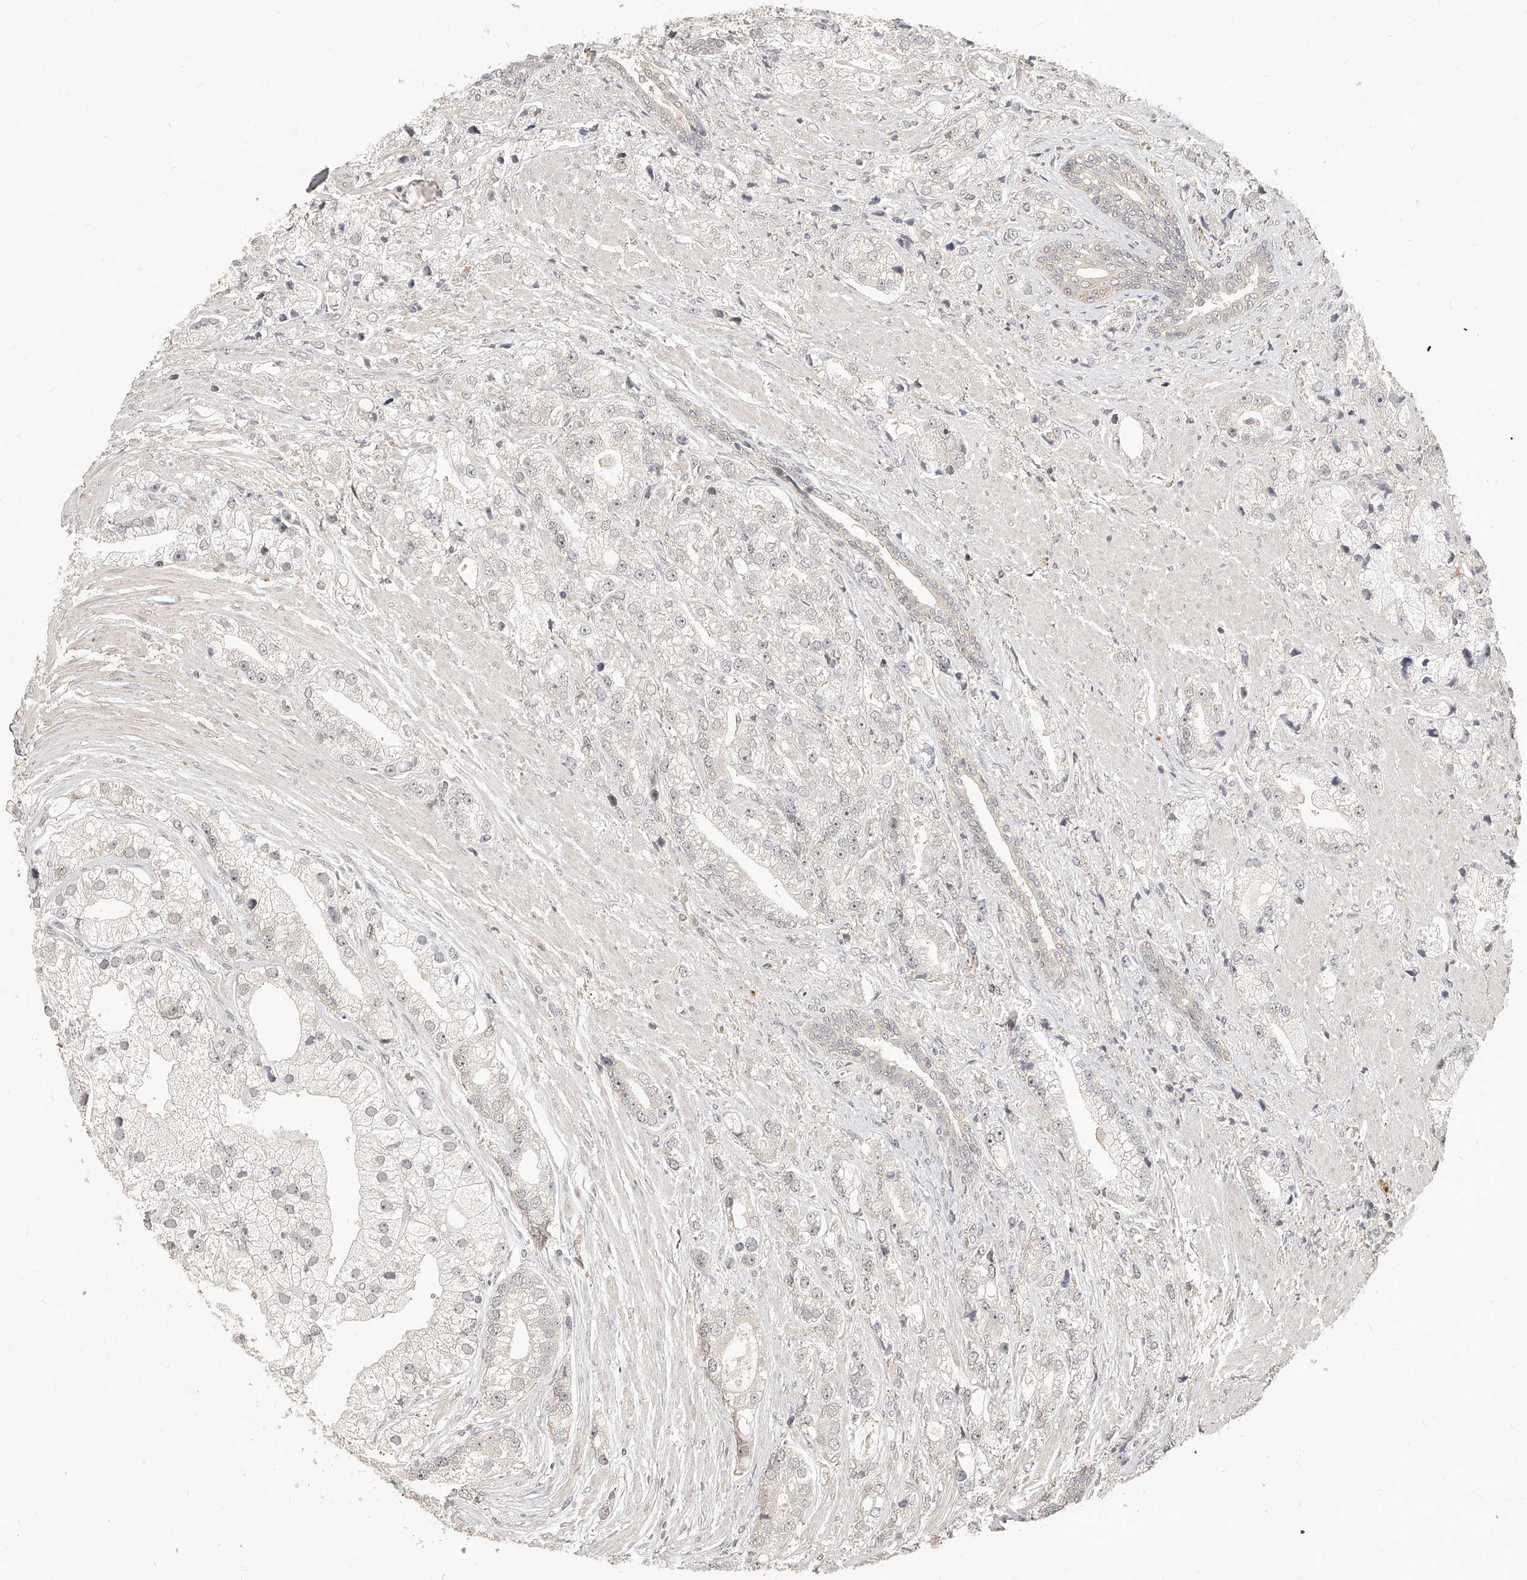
{"staining": {"intensity": "weak", "quantity": "<25%", "location": "nuclear"}, "tissue": "prostate cancer", "cell_type": "Tumor cells", "image_type": "cancer", "snomed": [{"axis": "morphology", "description": "Adenocarcinoma, High grade"}, {"axis": "topography", "description": "Prostate"}], "caption": "Immunohistochemical staining of human prostate cancer reveals no significant positivity in tumor cells.", "gene": "SLC37A1", "patient": {"sex": "male", "age": 50}}